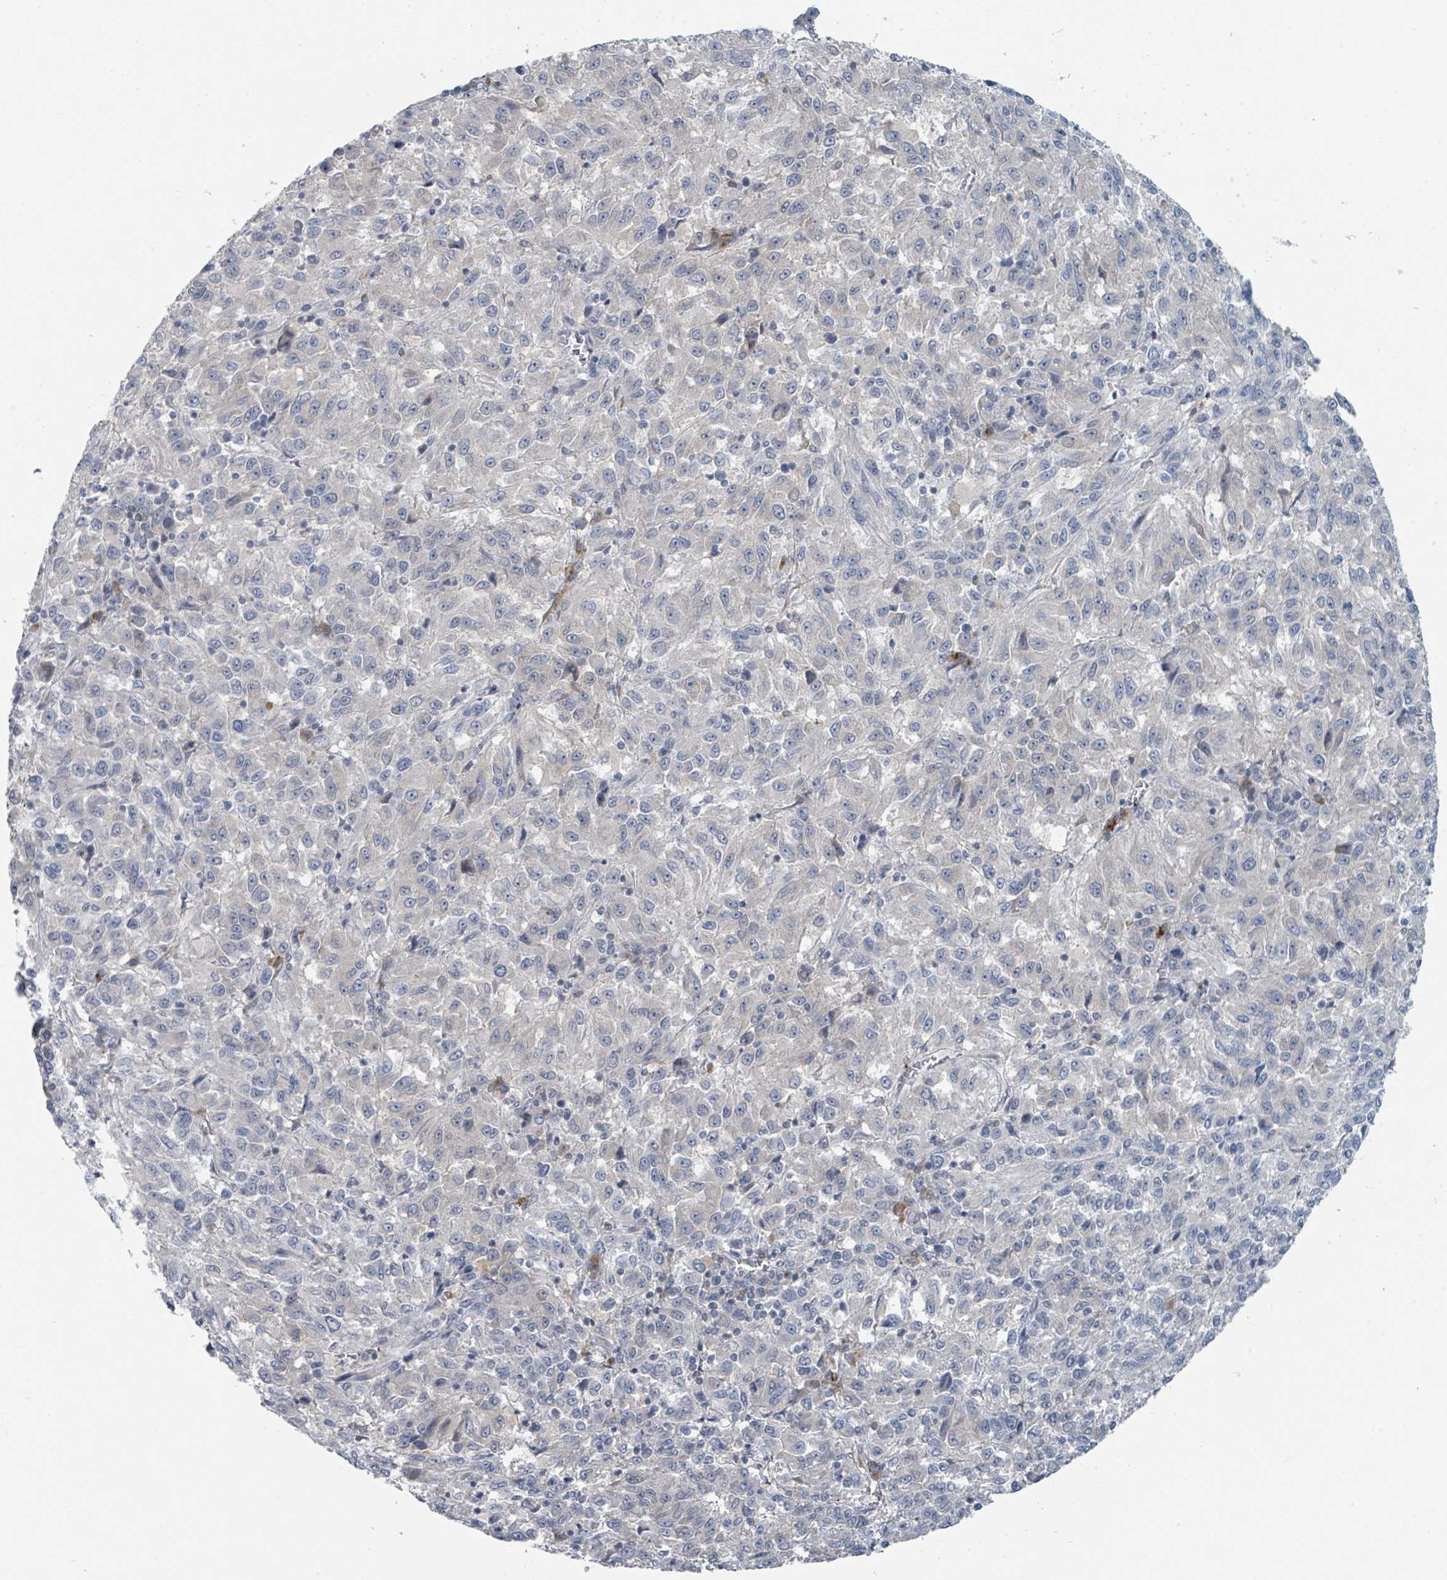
{"staining": {"intensity": "negative", "quantity": "none", "location": "none"}, "tissue": "melanoma", "cell_type": "Tumor cells", "image_type": "cancer", "snomed": [{"axis": "morphology", "description": "Malignant melanoma, Metastatic site"}, {"axis": "topography", "description": "Lung"}], "caption": "Immunohistochemical staining of human melanoma shows no significant staining in tumor cells. (DAB immunohistochemistry visualized using brightfield microscopy, high magnification).", "gene": "ANKRD55", "patient": {"sex": "male", "age": 64}}